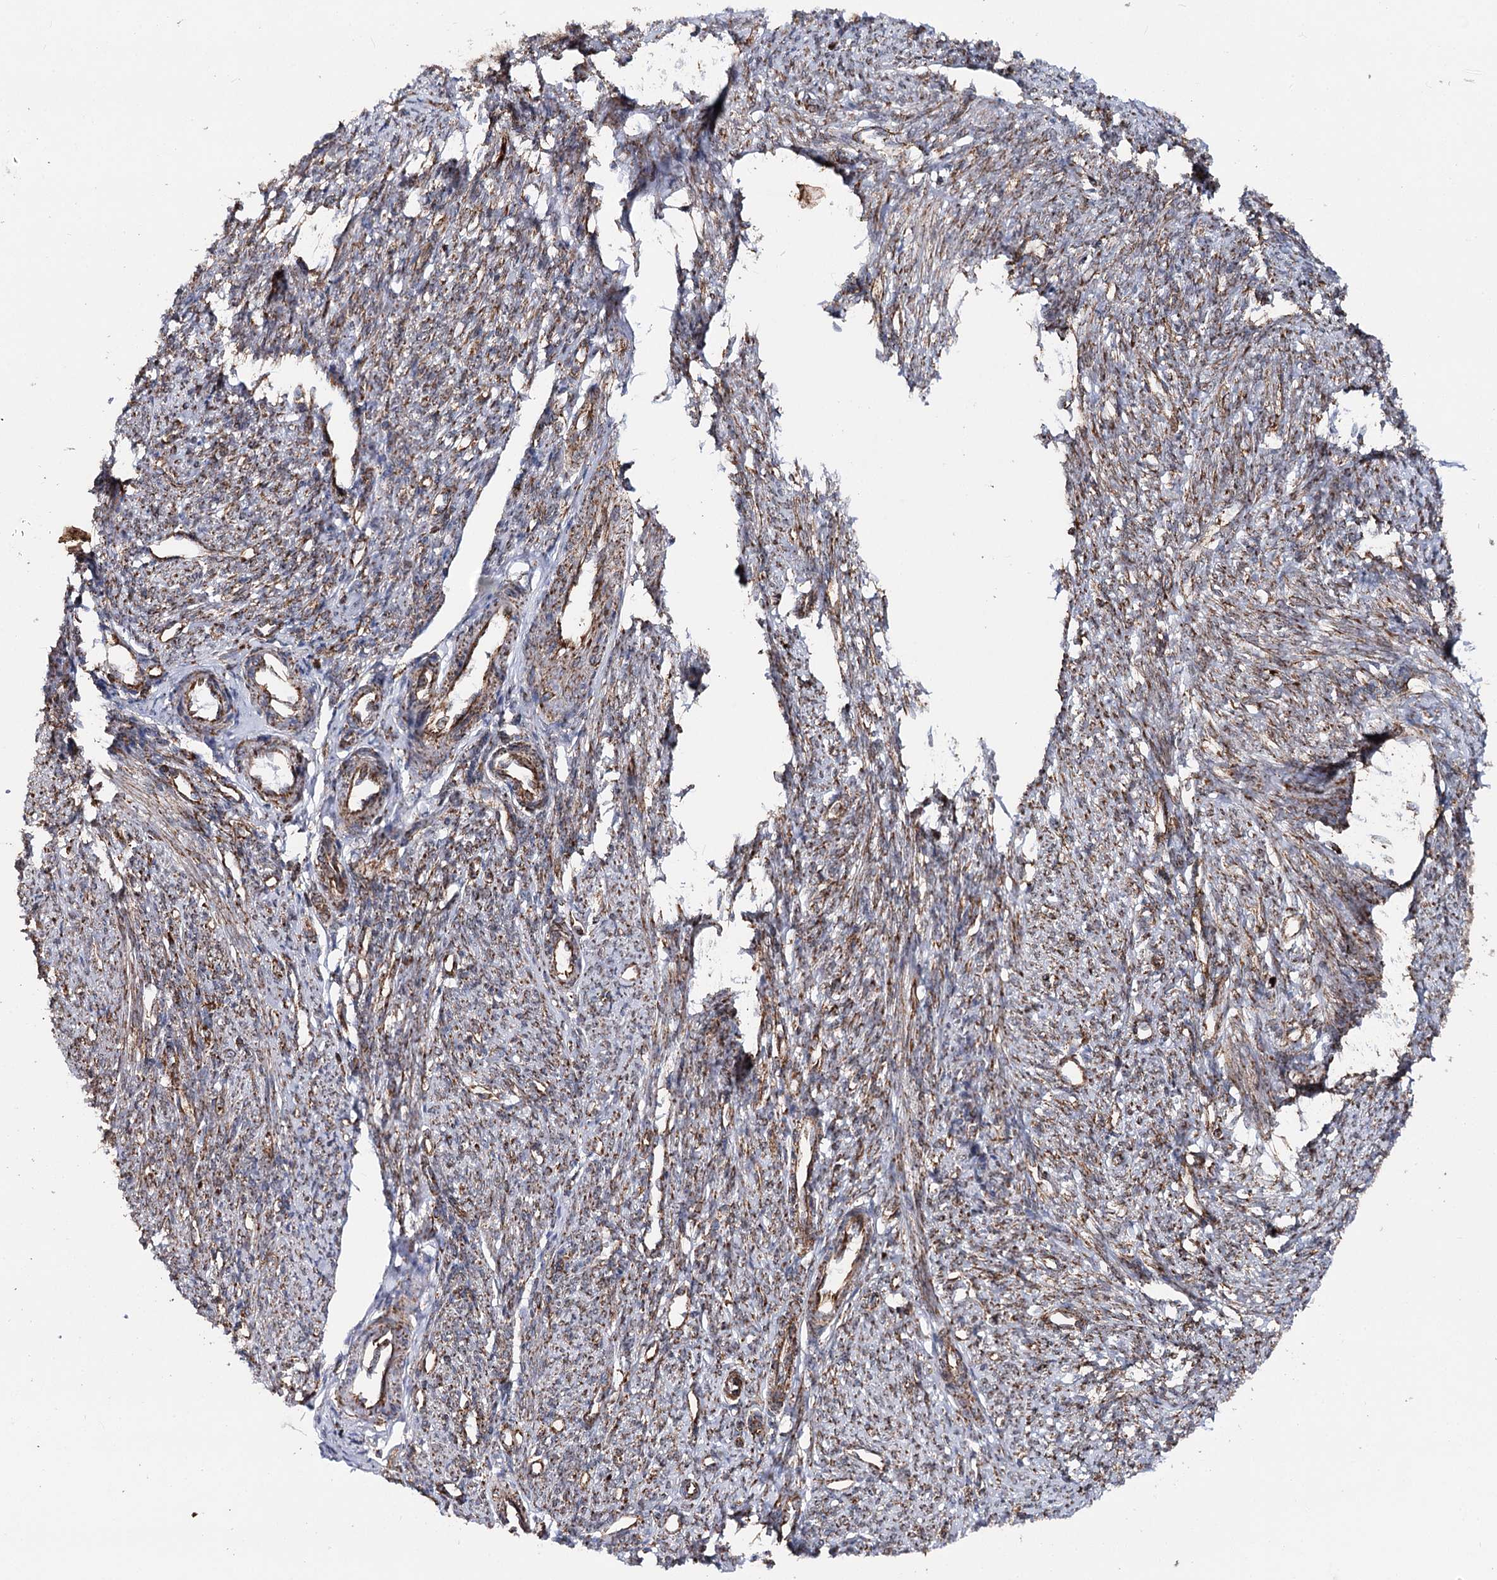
{"staining": {"intensity": "moderate", "quantity": ">75%", "location": "cytoplasmic/membranous"}, "tissue": "smooth muscle", "cell_type": "Smooth muscle cells", "image_type": "normal", "snomed": [{"axis": "morphology", "description": "Normal tissue, NOS"}, {"axis": "topography", "description": "Smooth muscle"}, {"axis": "topography", "description": "Uterus"}], "caption": "Smooth muscle stained with immunohistochemistry reveals moderate cytoplasmic/membranous staining in approximately >75% of smooth muscle cells.", "gene": "FGFR1OP2", "patient": {"sex": "female", "age": 59}}